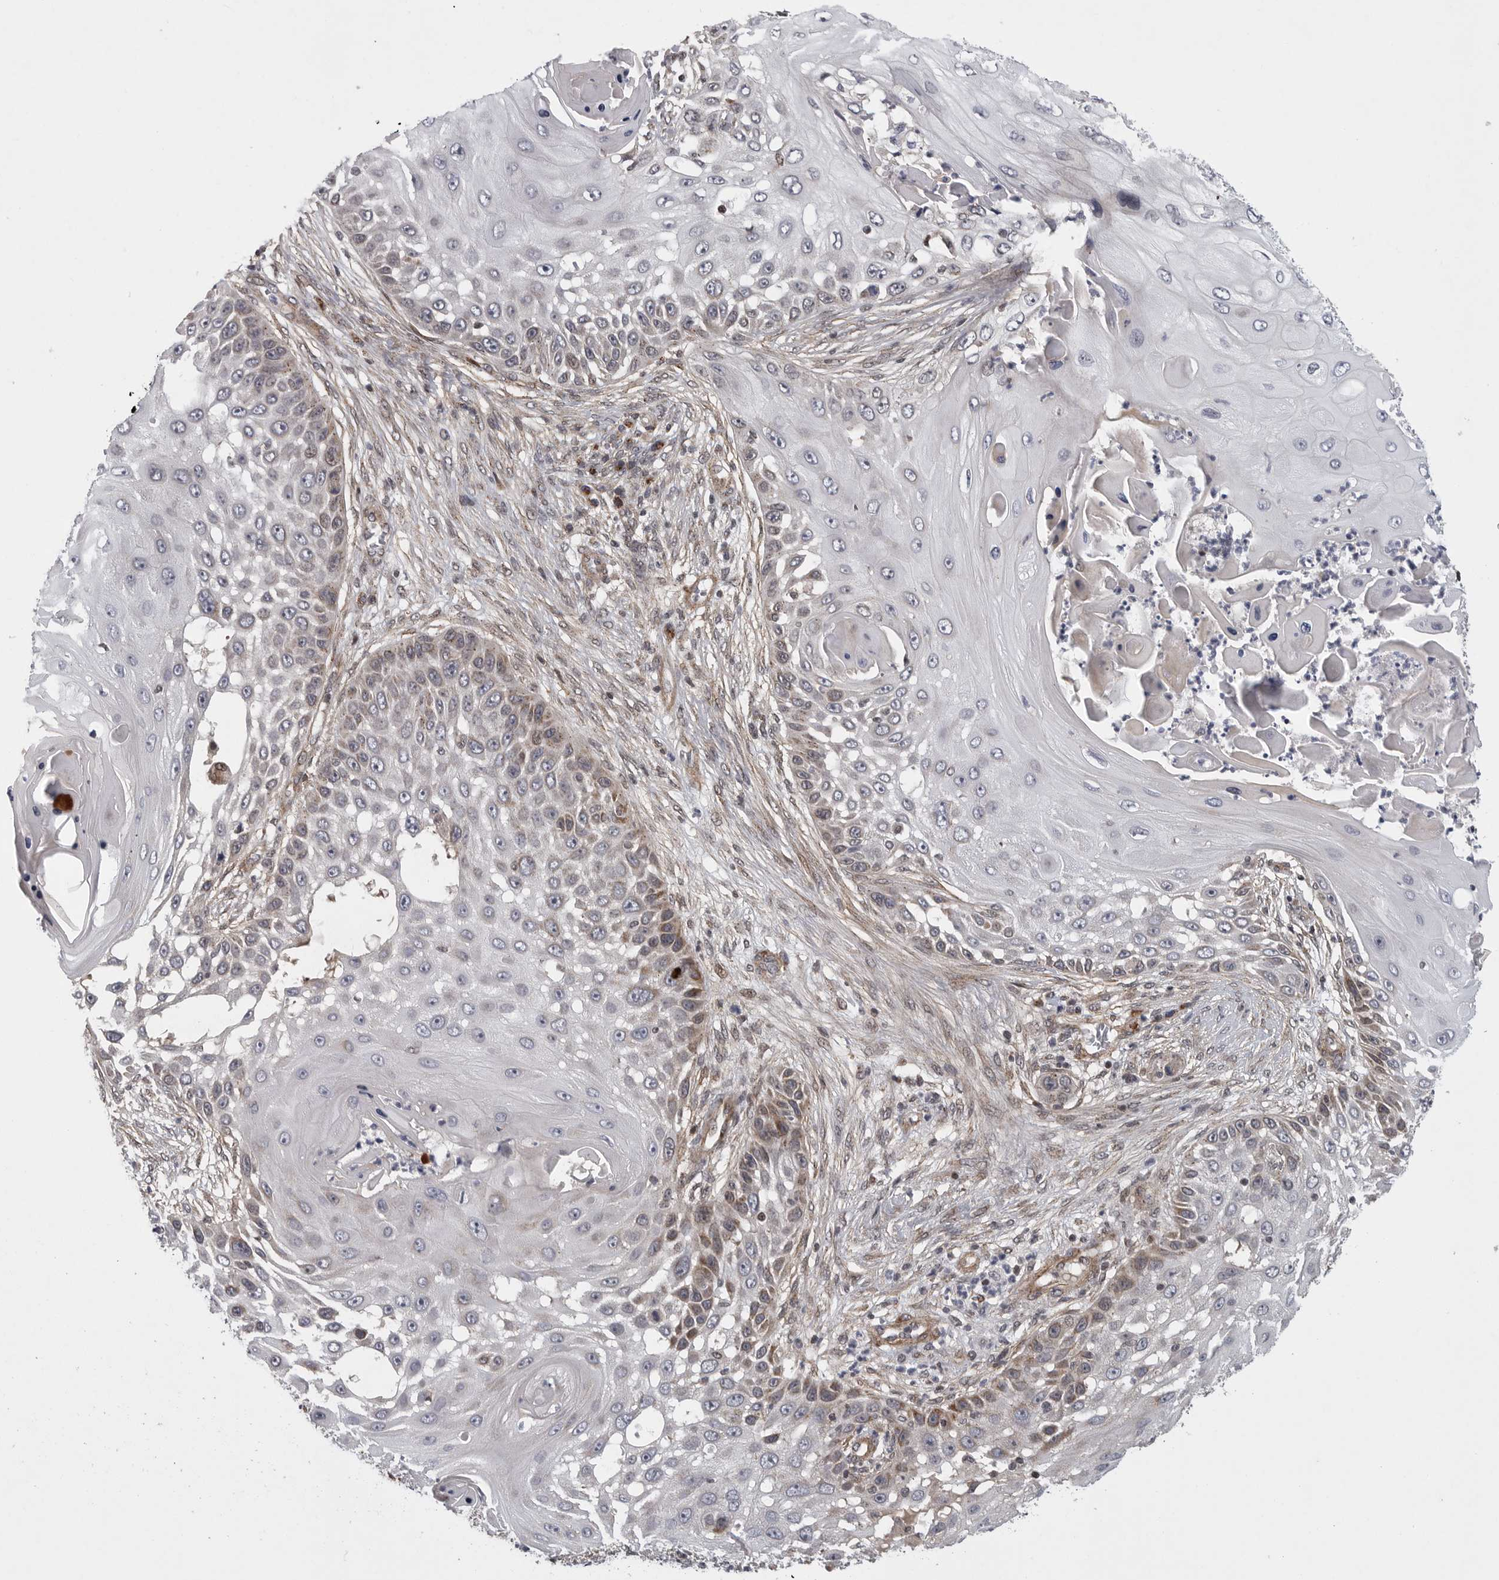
{"staining": {"intensity": "weak", "quantity": "<25%", "location": "cytoplasmic/membranous"}, "tissue": "skin cancer", "cell_type": "Tumor cells", "image_type": "cancer", "snomed": [{"axis": "morphology", "description": "Squamous cell carcinoma, NOS"}, {"axis": "topography", "description": "Skin"}], "caption": "Tumor cells are negative for protein expression in human skin cancer.", "gene": "TMPRSS11F", "patient": {"sex": "female", "age": 44}}